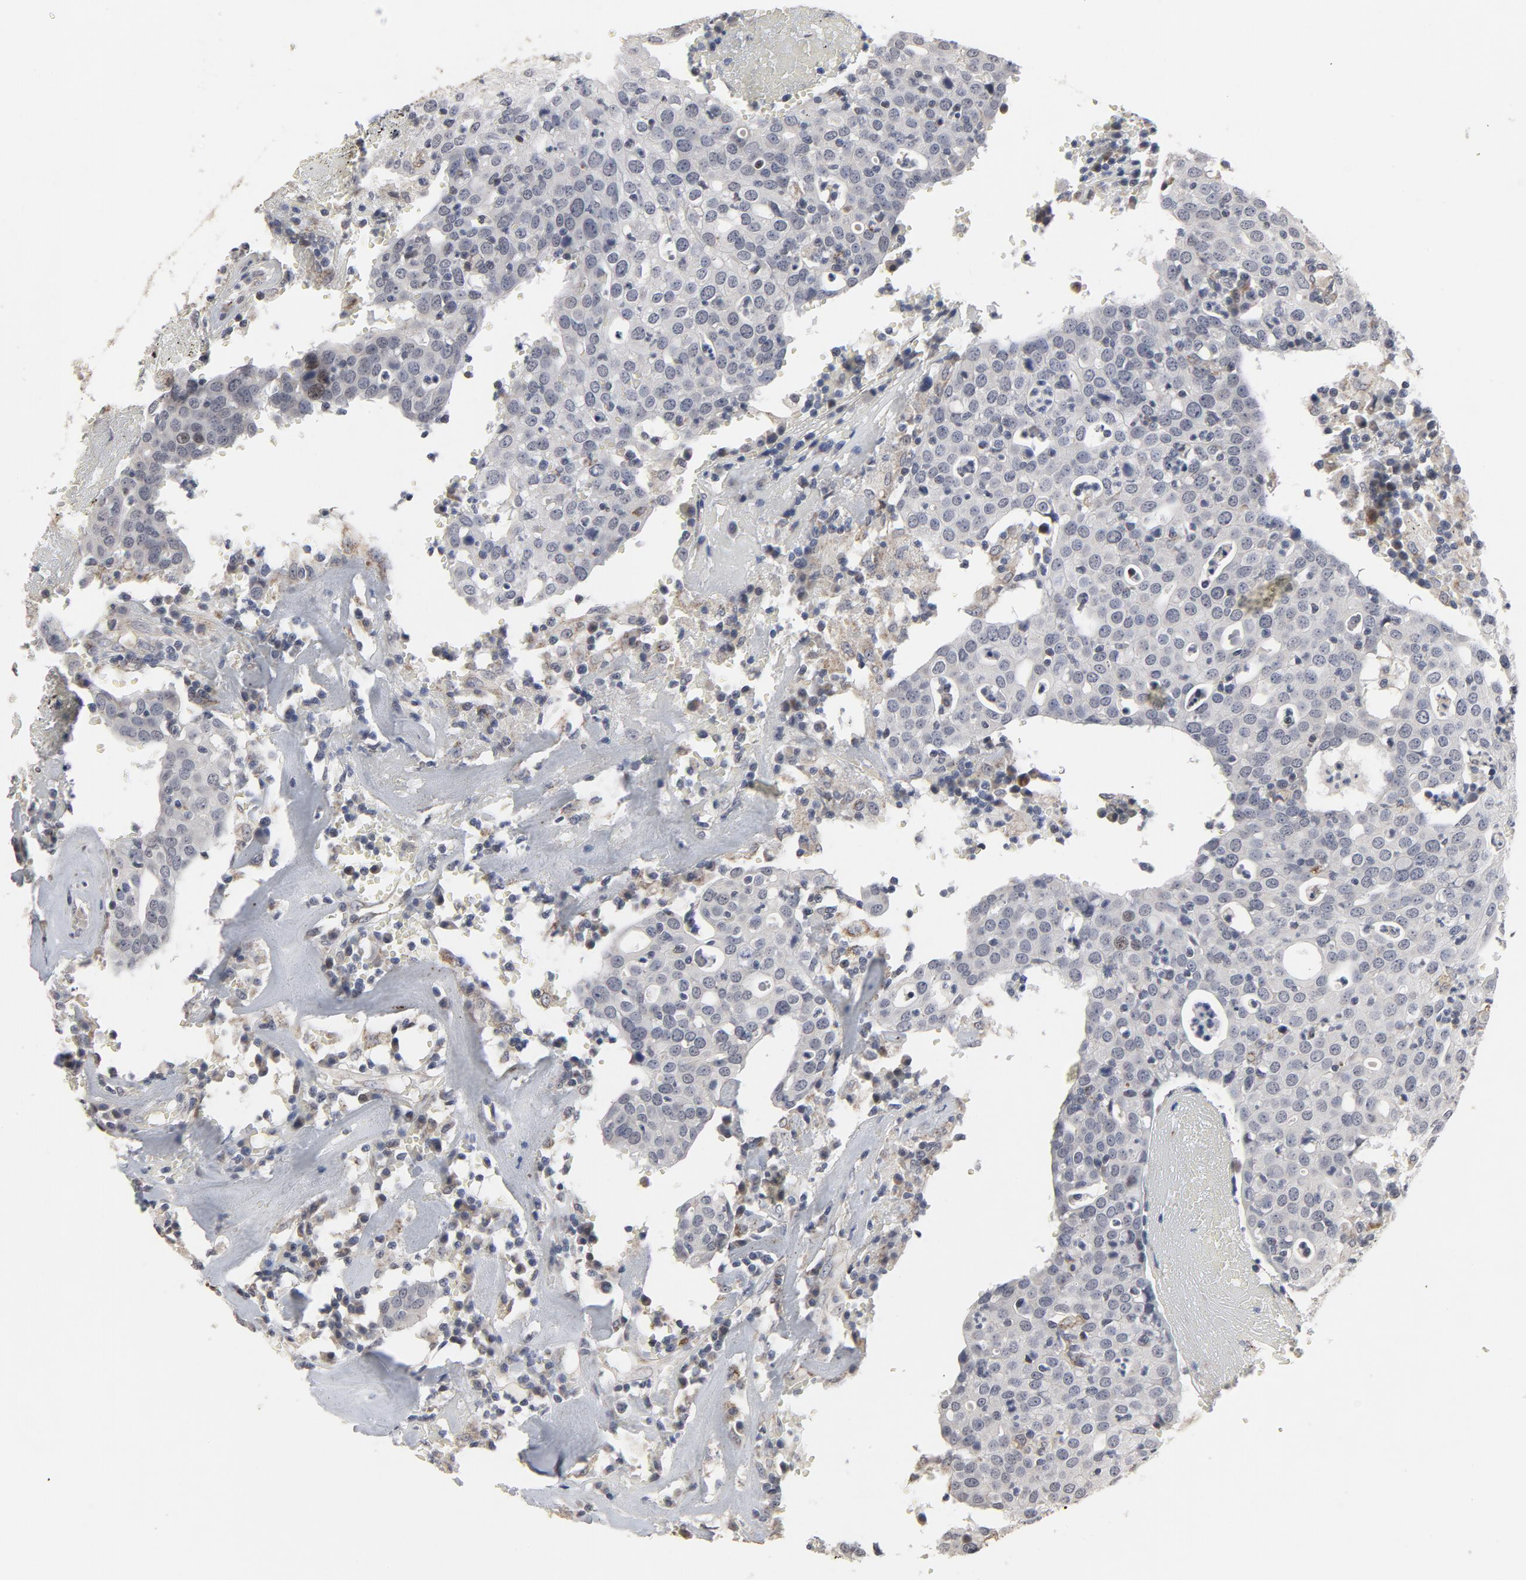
{"staining": {"intensity": "negative", "quantity": "none", "location": "none"}, "tissue": "head and neck cancer", "cell_type": "Tumor cells", "image_type": "cancer", "snomed": [{"axis": "morphology", "description": "Adenocarcinoma, NOS"}, {"axis": "topography", "description": "Salivary gland"}, {"axis": "topography", "description": "Head-Neck"}], "caption": "IHC micrograph of neoplastic tissue: head and neck cancer stained with DAB (3,3'-diaminobenzidine) reveals no significant protein expression in tumor cells.", "gene": "PPP1R1B", "patient": {"sex": "female", "age": 65}}